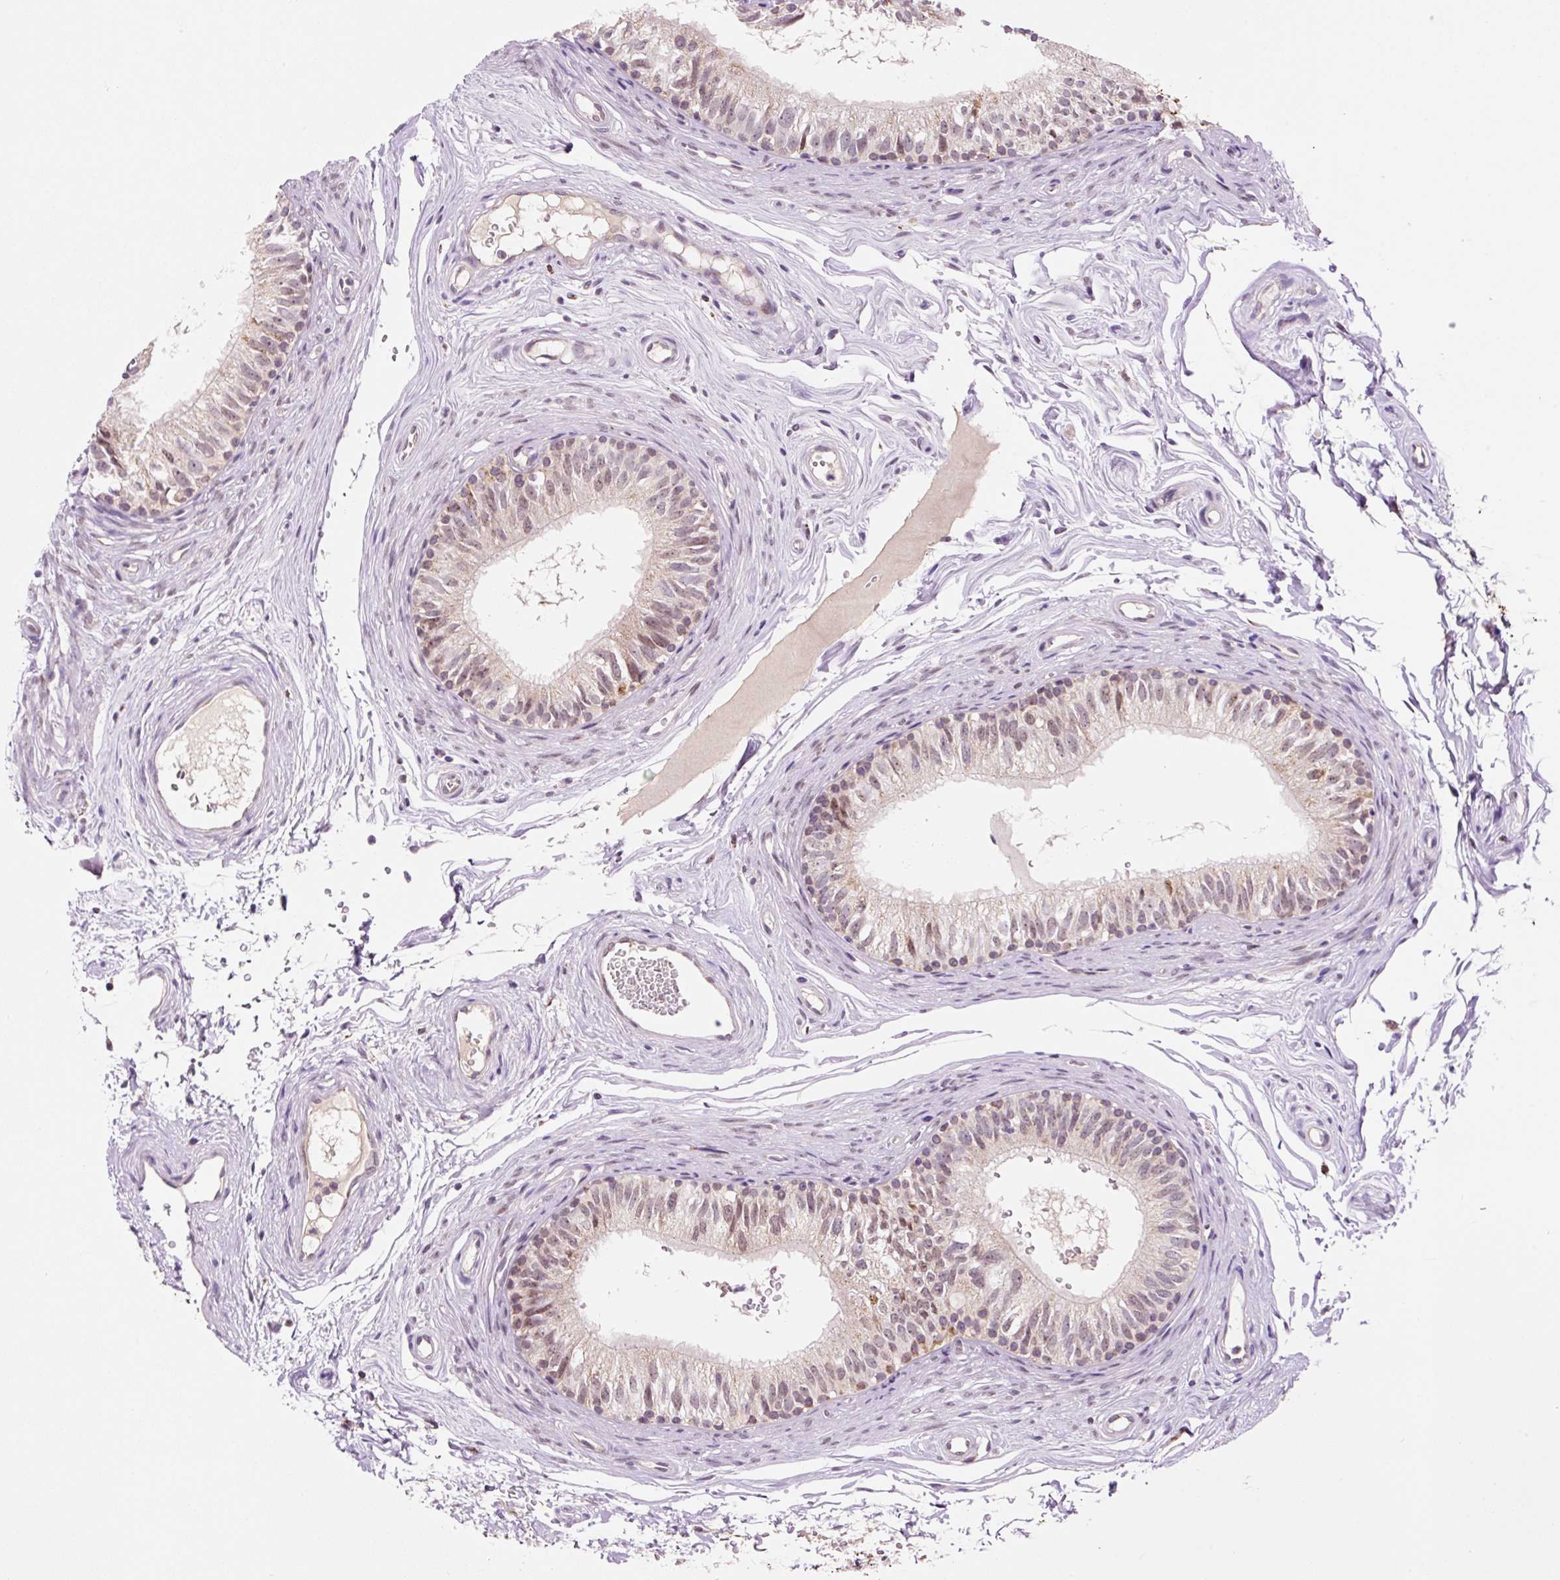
{"staining": {"intensity": "moderate", "quantity": "<25%", "location": "cytoplasmic/membranous"}, "tissue": "epididymis", "cell_type": "Glandular cells", "image_type": "normal", "snomed": [{"axis": "morphology", "description": "Normal tissue, NOS"}, {"axis": "topography", "description": "Epididymis"}], "caption": "Immunohistochemical staining of unremarkable human epididymis exhibits moderate cytoplasmic/membranous protein expression in about <25% of glandular cells. The protein of interest is shown in brown color, while the nuclei are stained blue.", "gene": "PCK2", "patient": {"sex": "male", "age": 45}}